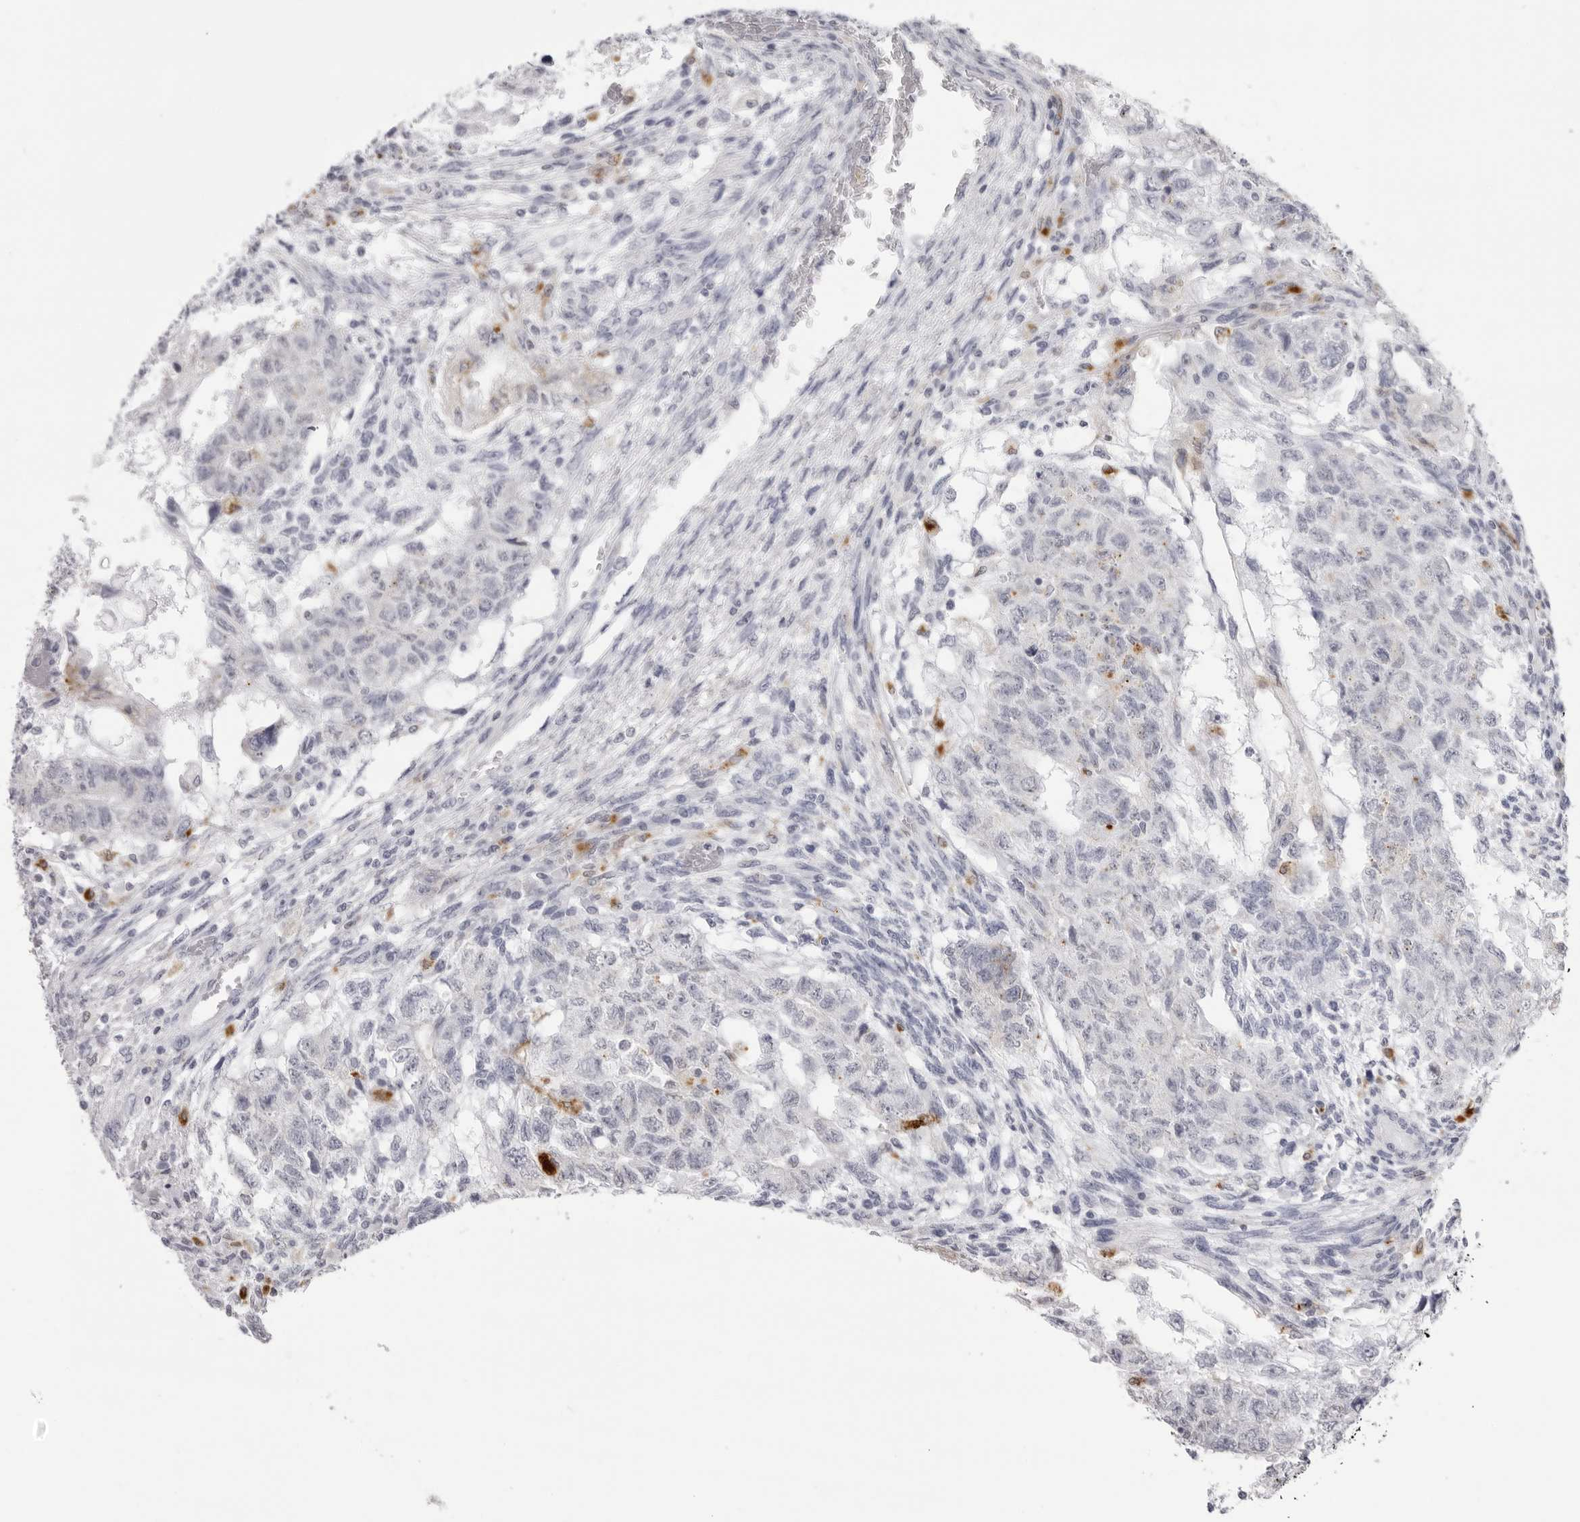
{"staining": {"intensity": "negative", "quantity": "none", "location": "none"}, "tissue": "testis cancer", "cell_type": "Tumor cells", "image_type": "cancer", "snomed": [{"axis": "morphology", "description": "Normal tissue, NOS"}, {"axis": "morphology", "description": "Carcinoma, Embryonal, NOS"}, {"axis": "topography", "description": "Testis"}], "caption": "Micrograph shows no protein positivity in tumor cells of testis cancer tissue. The staining is performed using DAB (3,3'-diaminobenzidine) brown chromogen with nuclei counter-stained in using hematoxylin.", "gene": "IL25", "patient": {"sex": "male", "age": 36}}